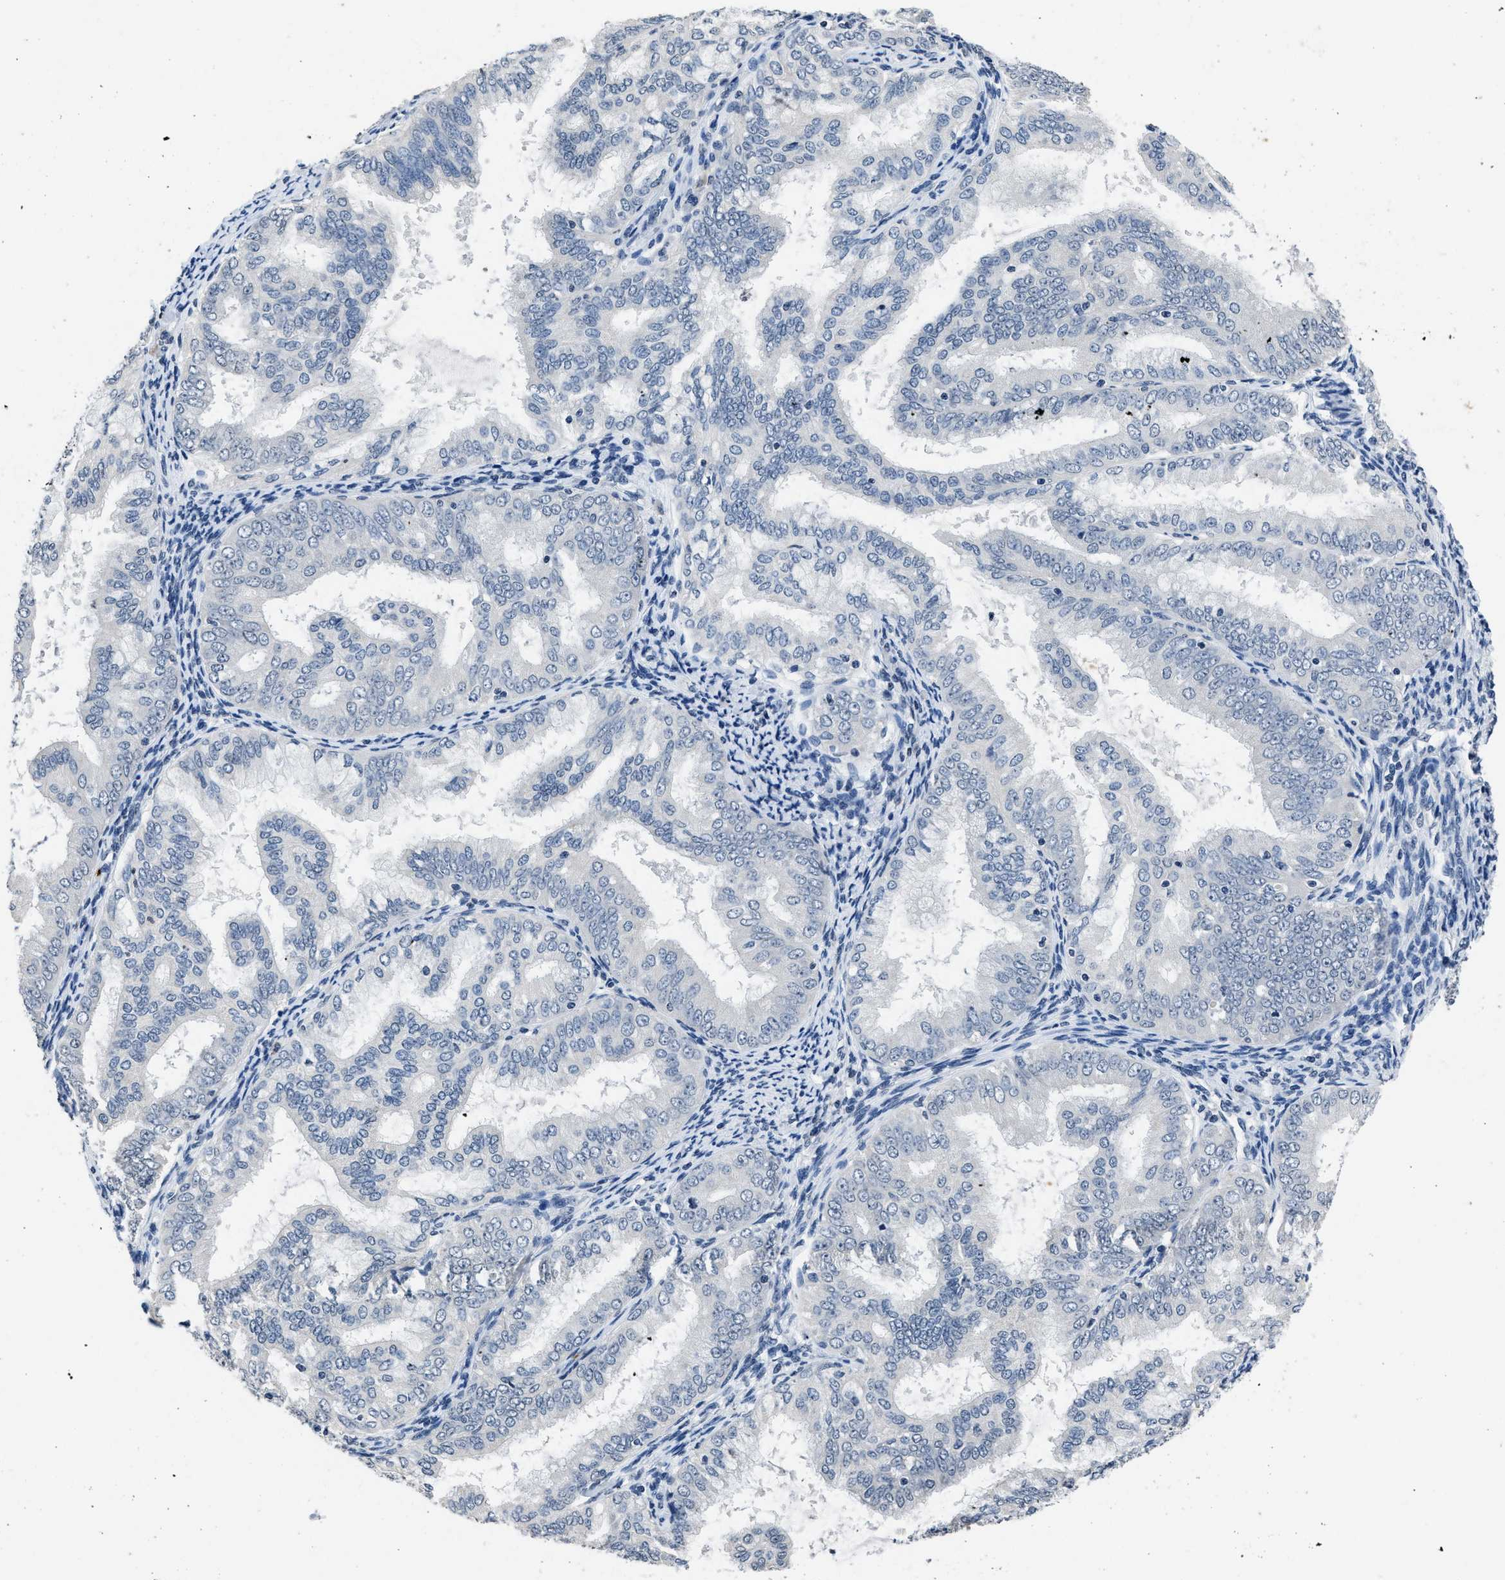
{"staining": {"intensity": "negative", "quantity": "none", "location": "none"}, "tissue": "endometrial cancer", "cell_type": "Tumor cells", "image_type": "cancer", "snomed": [{"axis": "morphology", "description": "Adenocarcinoma, NOS"}, {"axis": "topography", "description": "Endometrium"}], "caption": "A micrograph of endometrial cancer stained for a protein shows no brown staining in tumor cells.", "gene": "ITGA2B", "patient": {"sex": "female", "age": 63}}